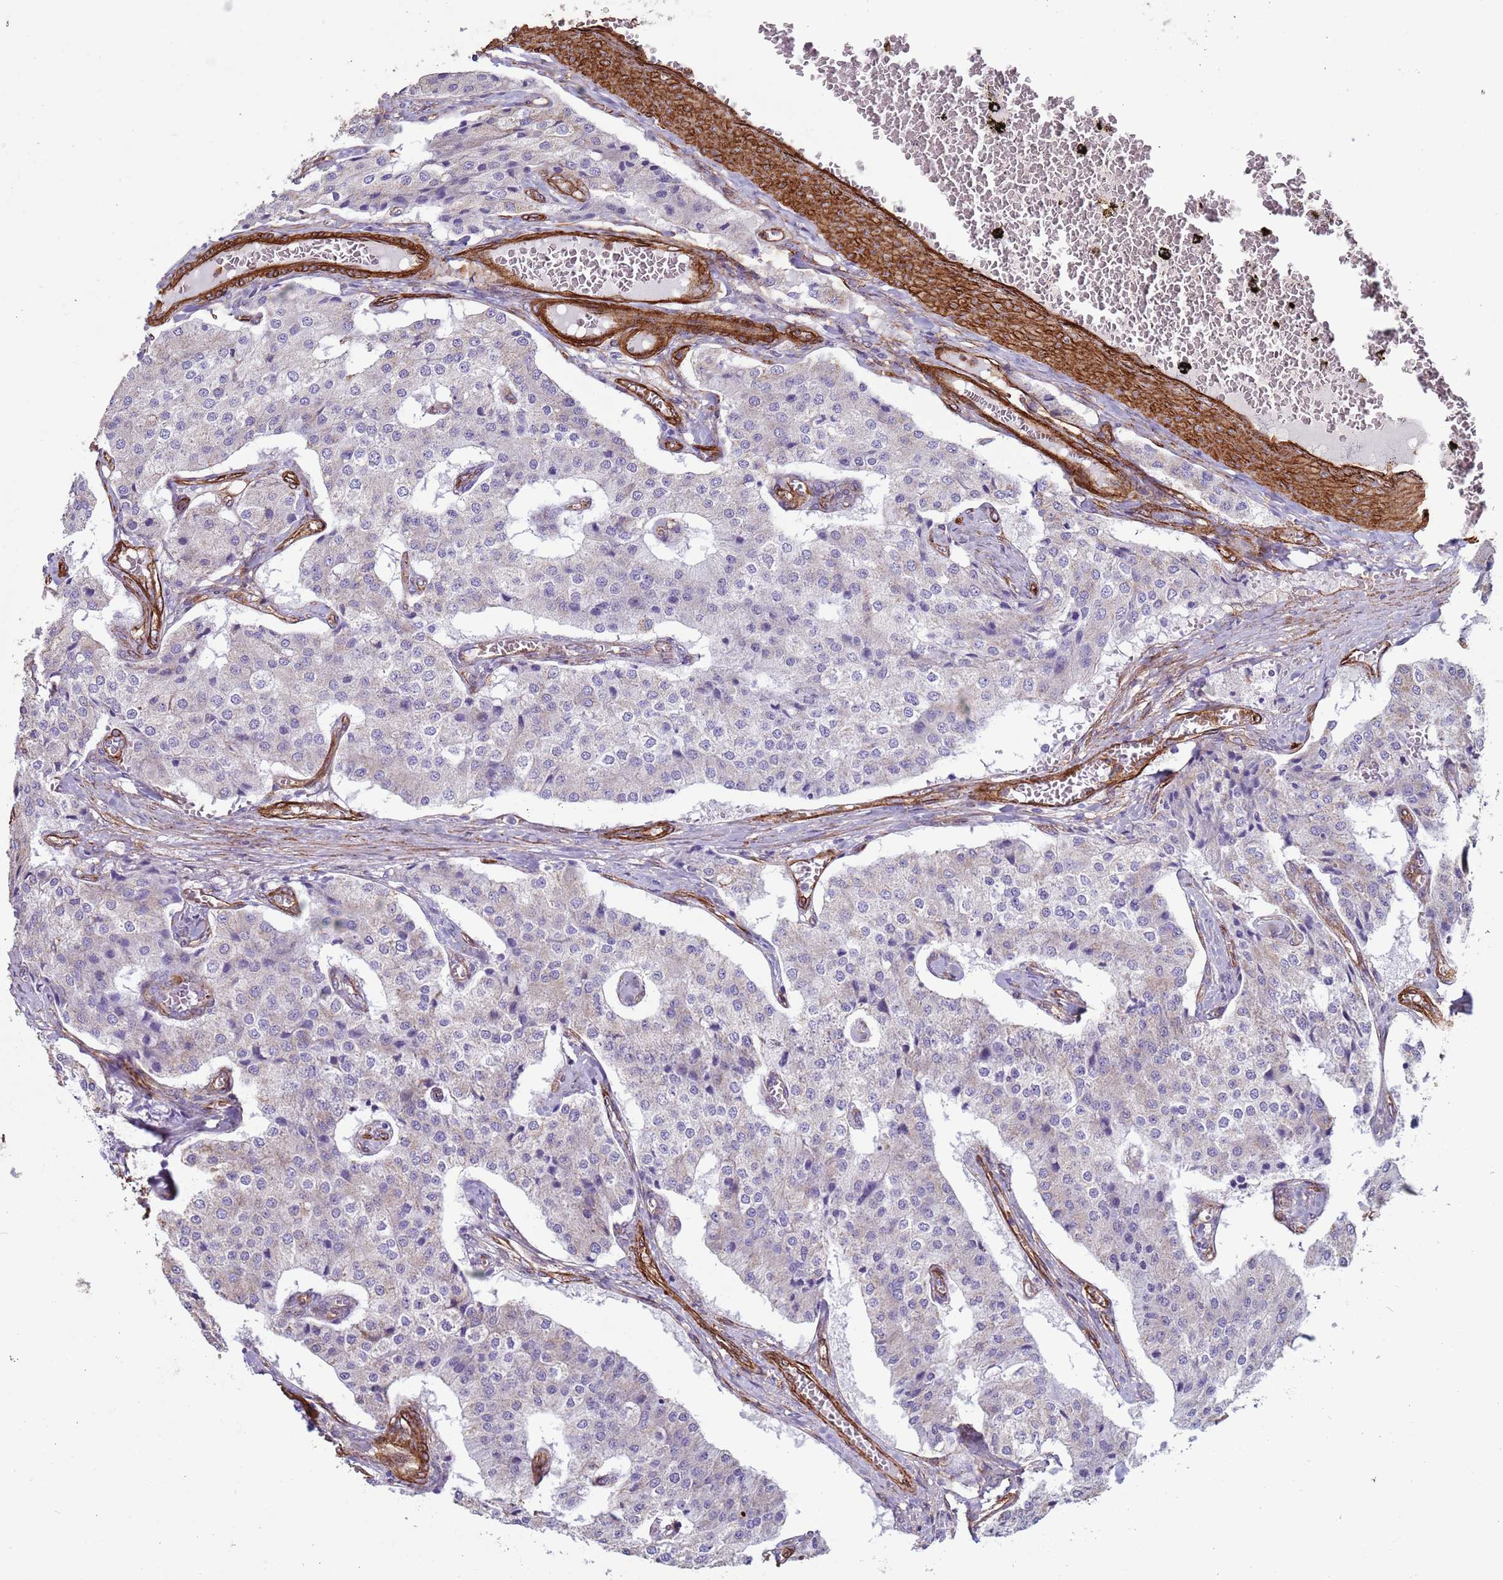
{"staining": {"intensity": "negative", "quantity": "none", "location": "none"}, "tissue": "carcinoid", "cell_type": "Tumor cells", "image_type": "cancer", "snomed": [{"axis": "morphology", "description": "Carcinoid, malignant, NOS"}, {"axis": "topography", "description": "Colon"}], "caption": "Immunohistochemistry (IHC) of carcinoid displays no expression in tumor cells.", "gene": "GASK1A", "patient": {"sex": "female", "age": 52}}